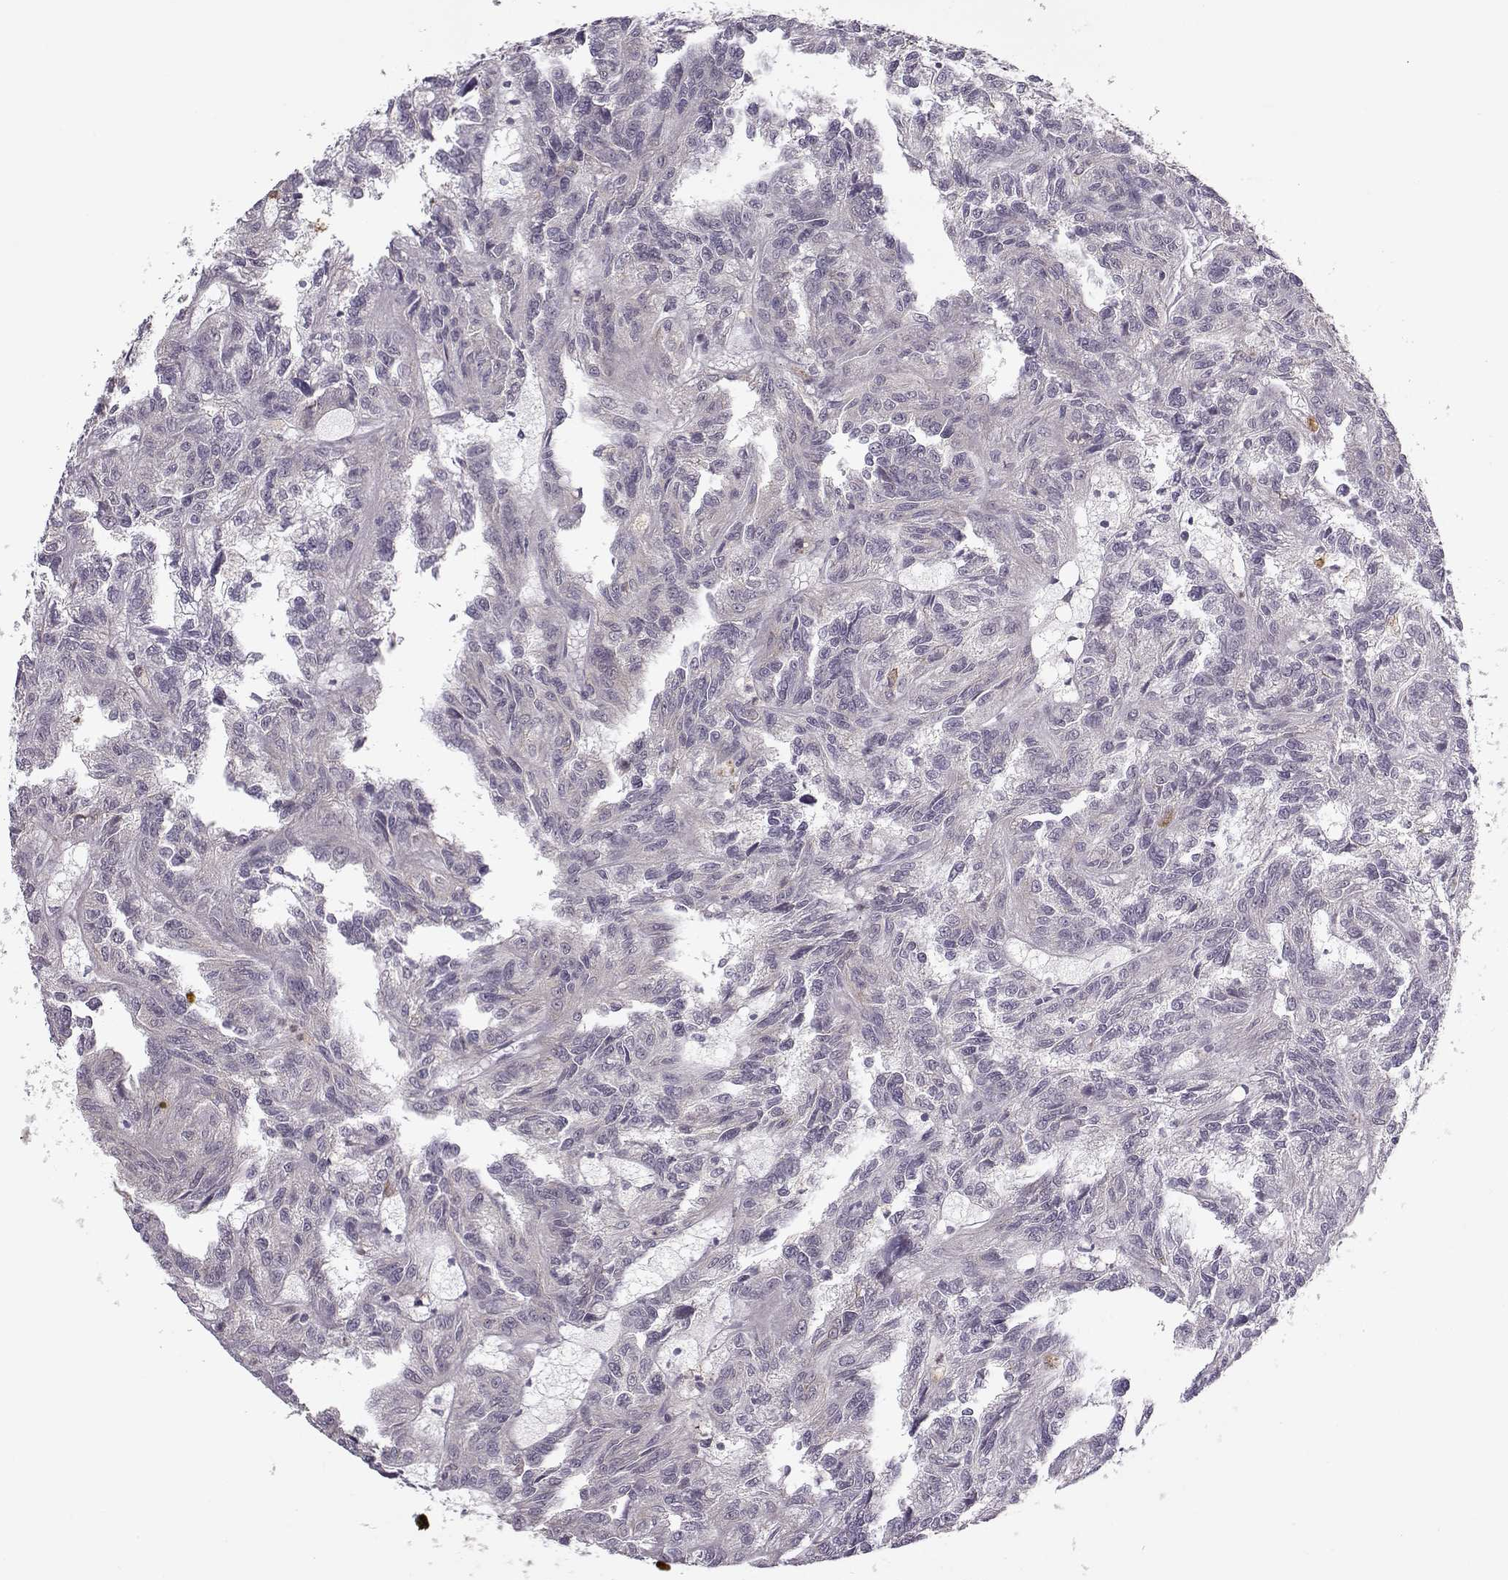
{"staining": {"intensity": "negative", "quantity": "none", "location": "none"}, "tissue": "renal cancer", "cell_type": "Tumor cells", "image_type": "cancer", "snomed": [{"axis": "morphology", "description": "Adenocarcinoma, NOS"}, {"axis": "topography", "description": "Kidney"}], "caption": "Immunohistochemistry (IHC) of renal cancer demonstrates no expression in tumor cells. The staining is performed using DAB brown chromogen with nuclei counter-stained in using hematoxylin.", "gene": "DENND4B", "patient": {"sex": "male", "age": 79}}